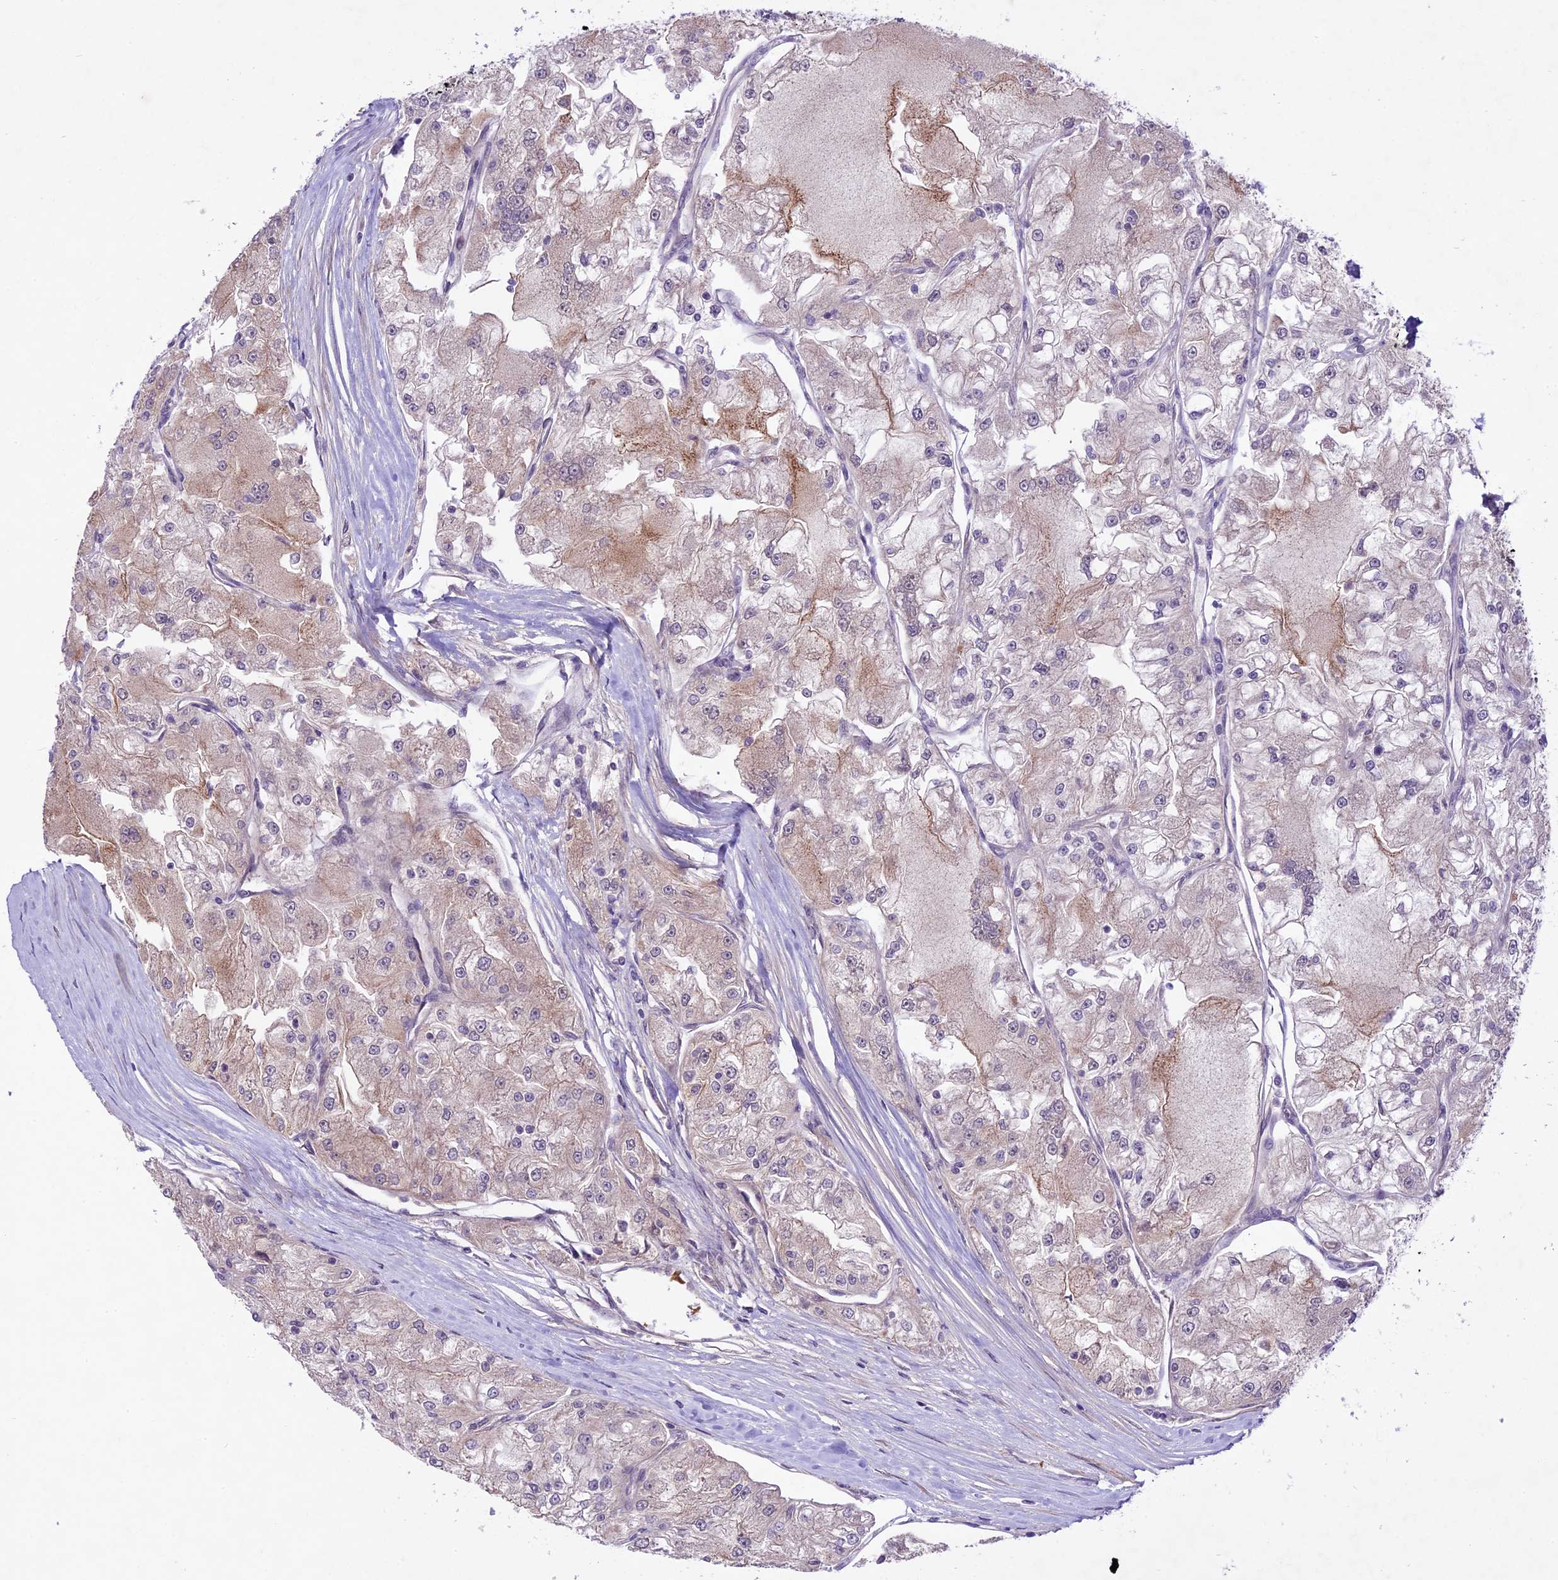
{"staining": {"intensity": "weak", "quantity": "<25%", "location": "cytoplasmic/membranous"}, "tissue": "renal cancer", "cell_type": "Tumor cells", "image_type": "cancer", "snomed": [{"axis": "morphology", "description": "Adenocarcinoma, NOS"}, {"axis": "topography", "description": "Kidney"}], "caption": "An image of human adenocarcinoma (renal) is negative for staining in tumor cells. (Brightfield microscopy of DAB IHC at high magnification).", "gene": "SPRED1", "patient": {"sex": "female", "age": 72}}